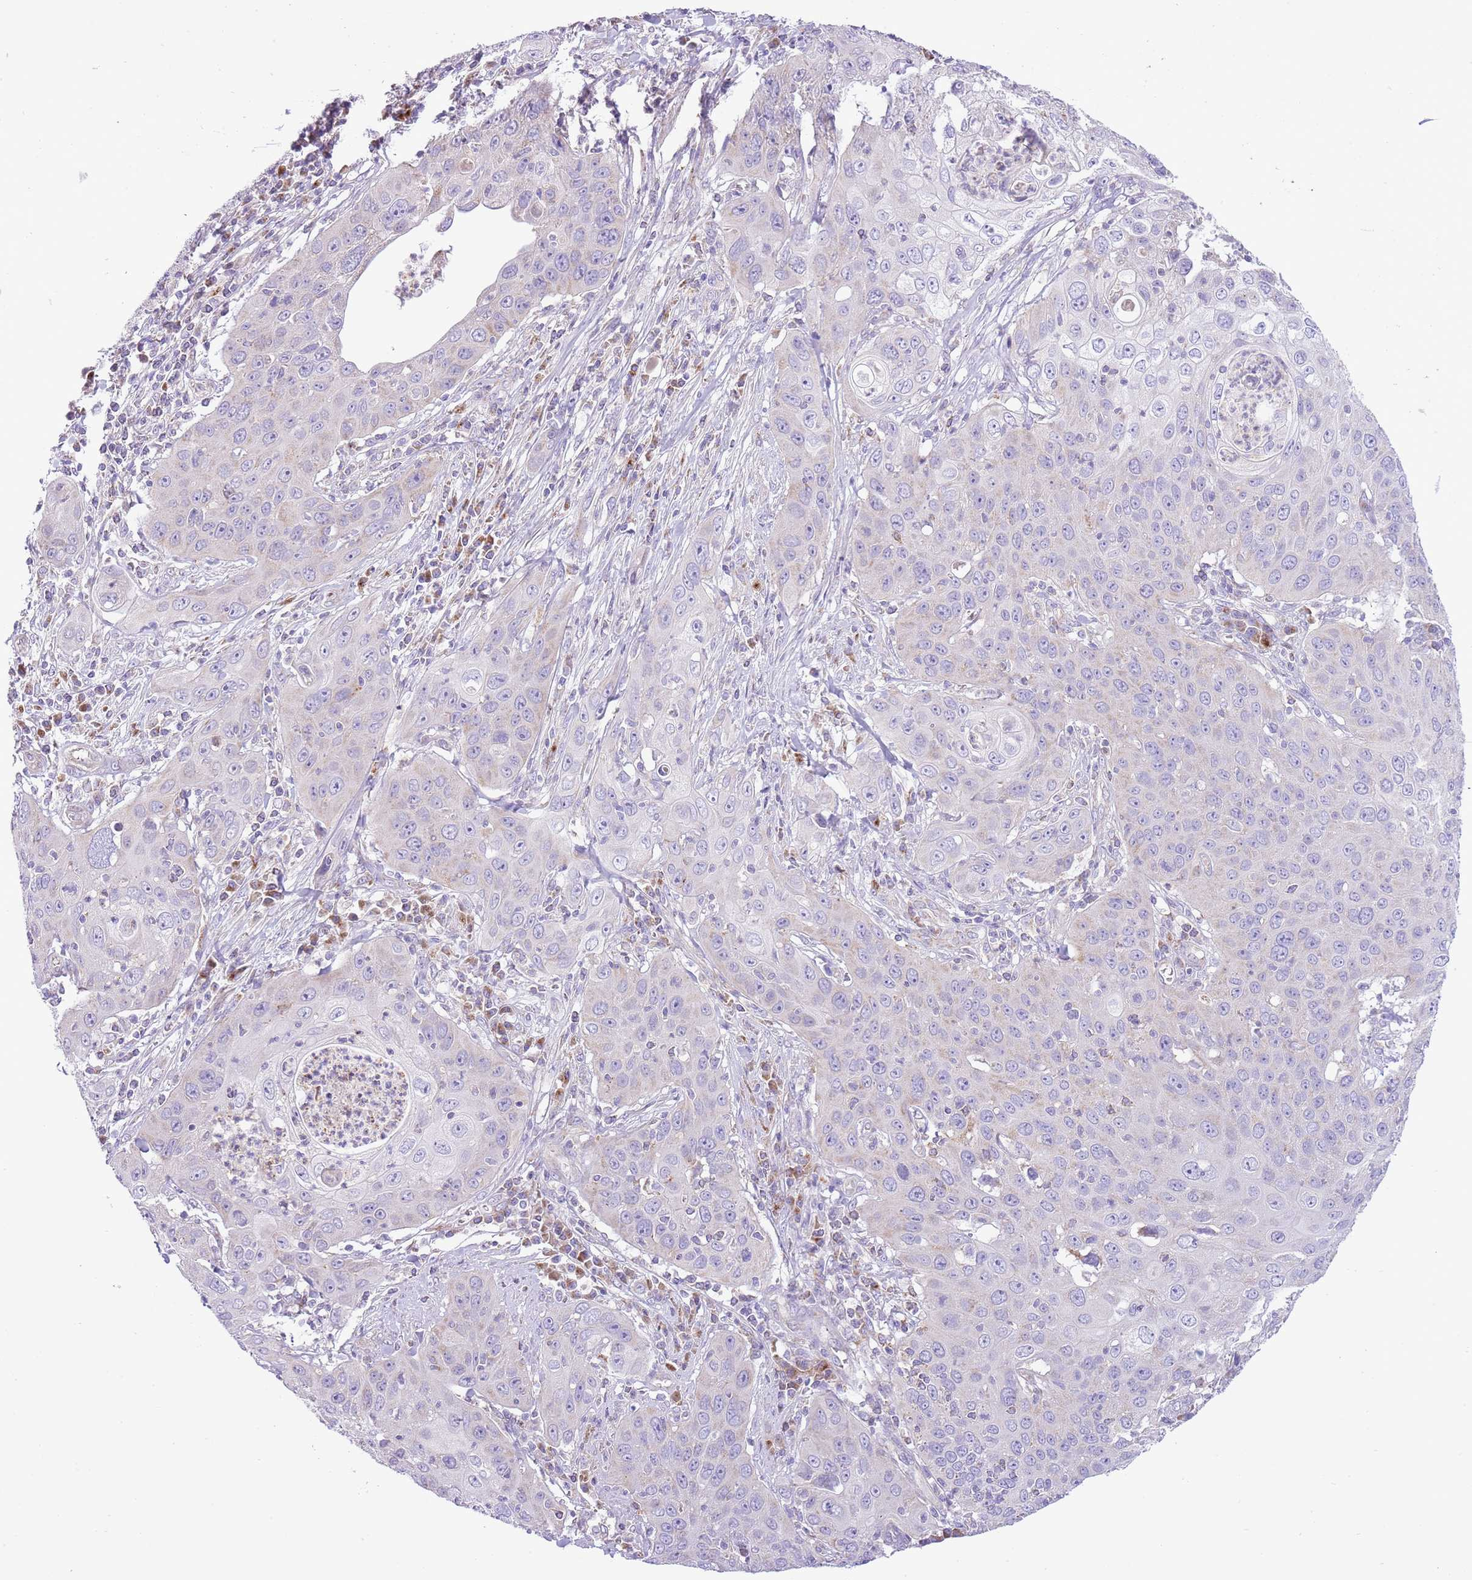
{"staining": {"intensity": "negative", "quantity": "none", "location": "none"}, "tissue": "cervical cancer", "cell_type": "Tumor cells", "image_type": "cancer", "snomed": [{"axis": "morphology", "description": "Squamous cell carcinoma, NOS"}, {"axis": "topography", "description": "Cervix"}], "caption": "There is no significant expression in tumor cells of cervical cancer.", "gene": "OAZ2", "patient": {"sex": "female", "age": 36}}